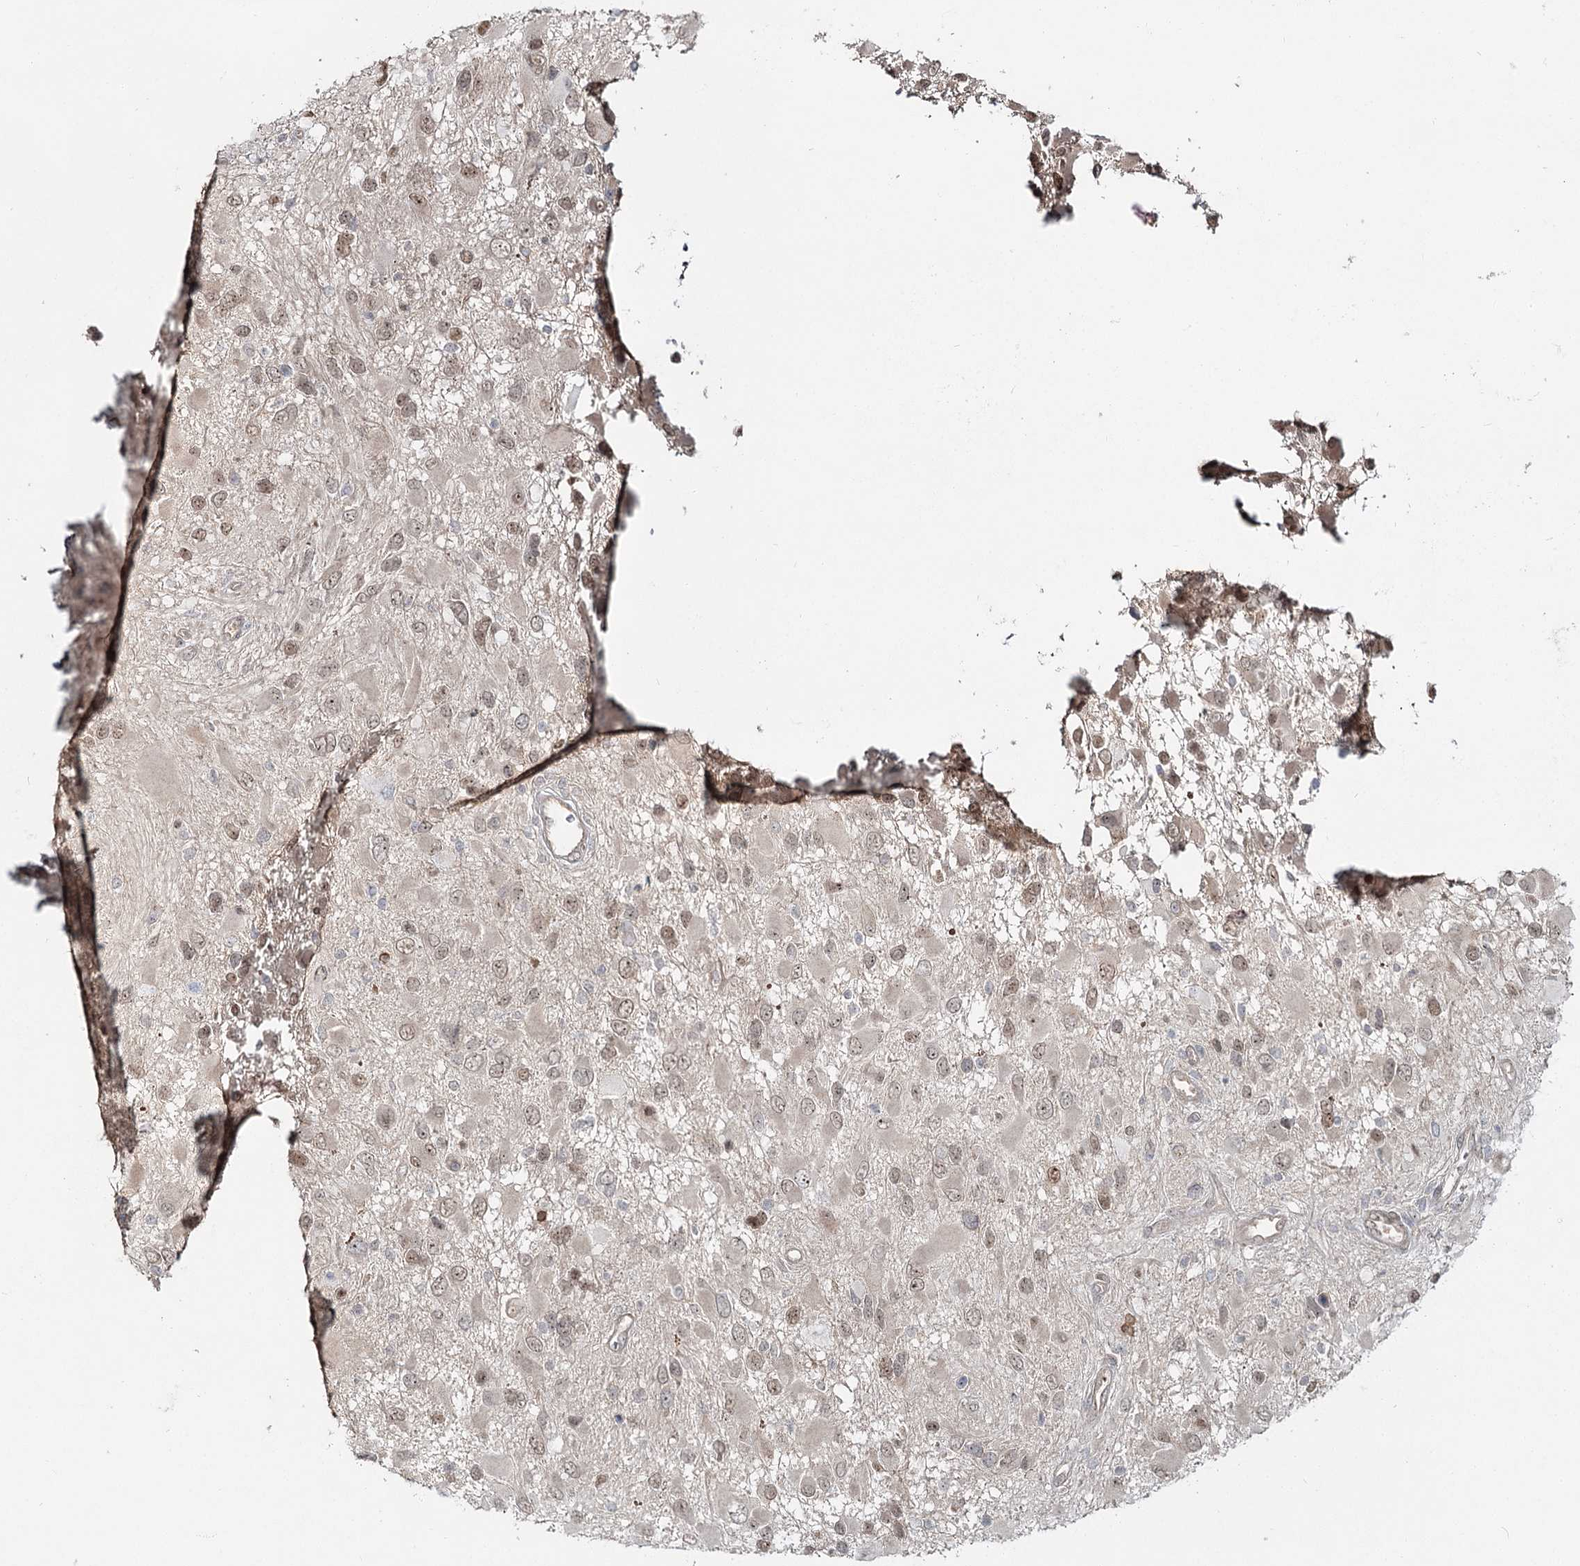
{"staining": {"intensity": "weak", "quantity": ">75%", "location": "nuclear"}, "tissue": "glioma", "cell_type": "Tumor cells", "image_type": "cancer", "snomed": [{"axis": "morphology", "description": "Glioma, malignant, High grade"}, {"axis": "topography", "description": "Brain"}], "caption": "Immunohistochemical staining of human malignant high-grade glioma reveals low levels of weak nuclear protein staining in approximately >75% of tumor cells. (DAB (3,3'-diaminobenzidine) IHC, brown staining for protein, blue staining for nuclei).", "gene": "FAM120B", "patient": {"sex": "male", "age": 53}}